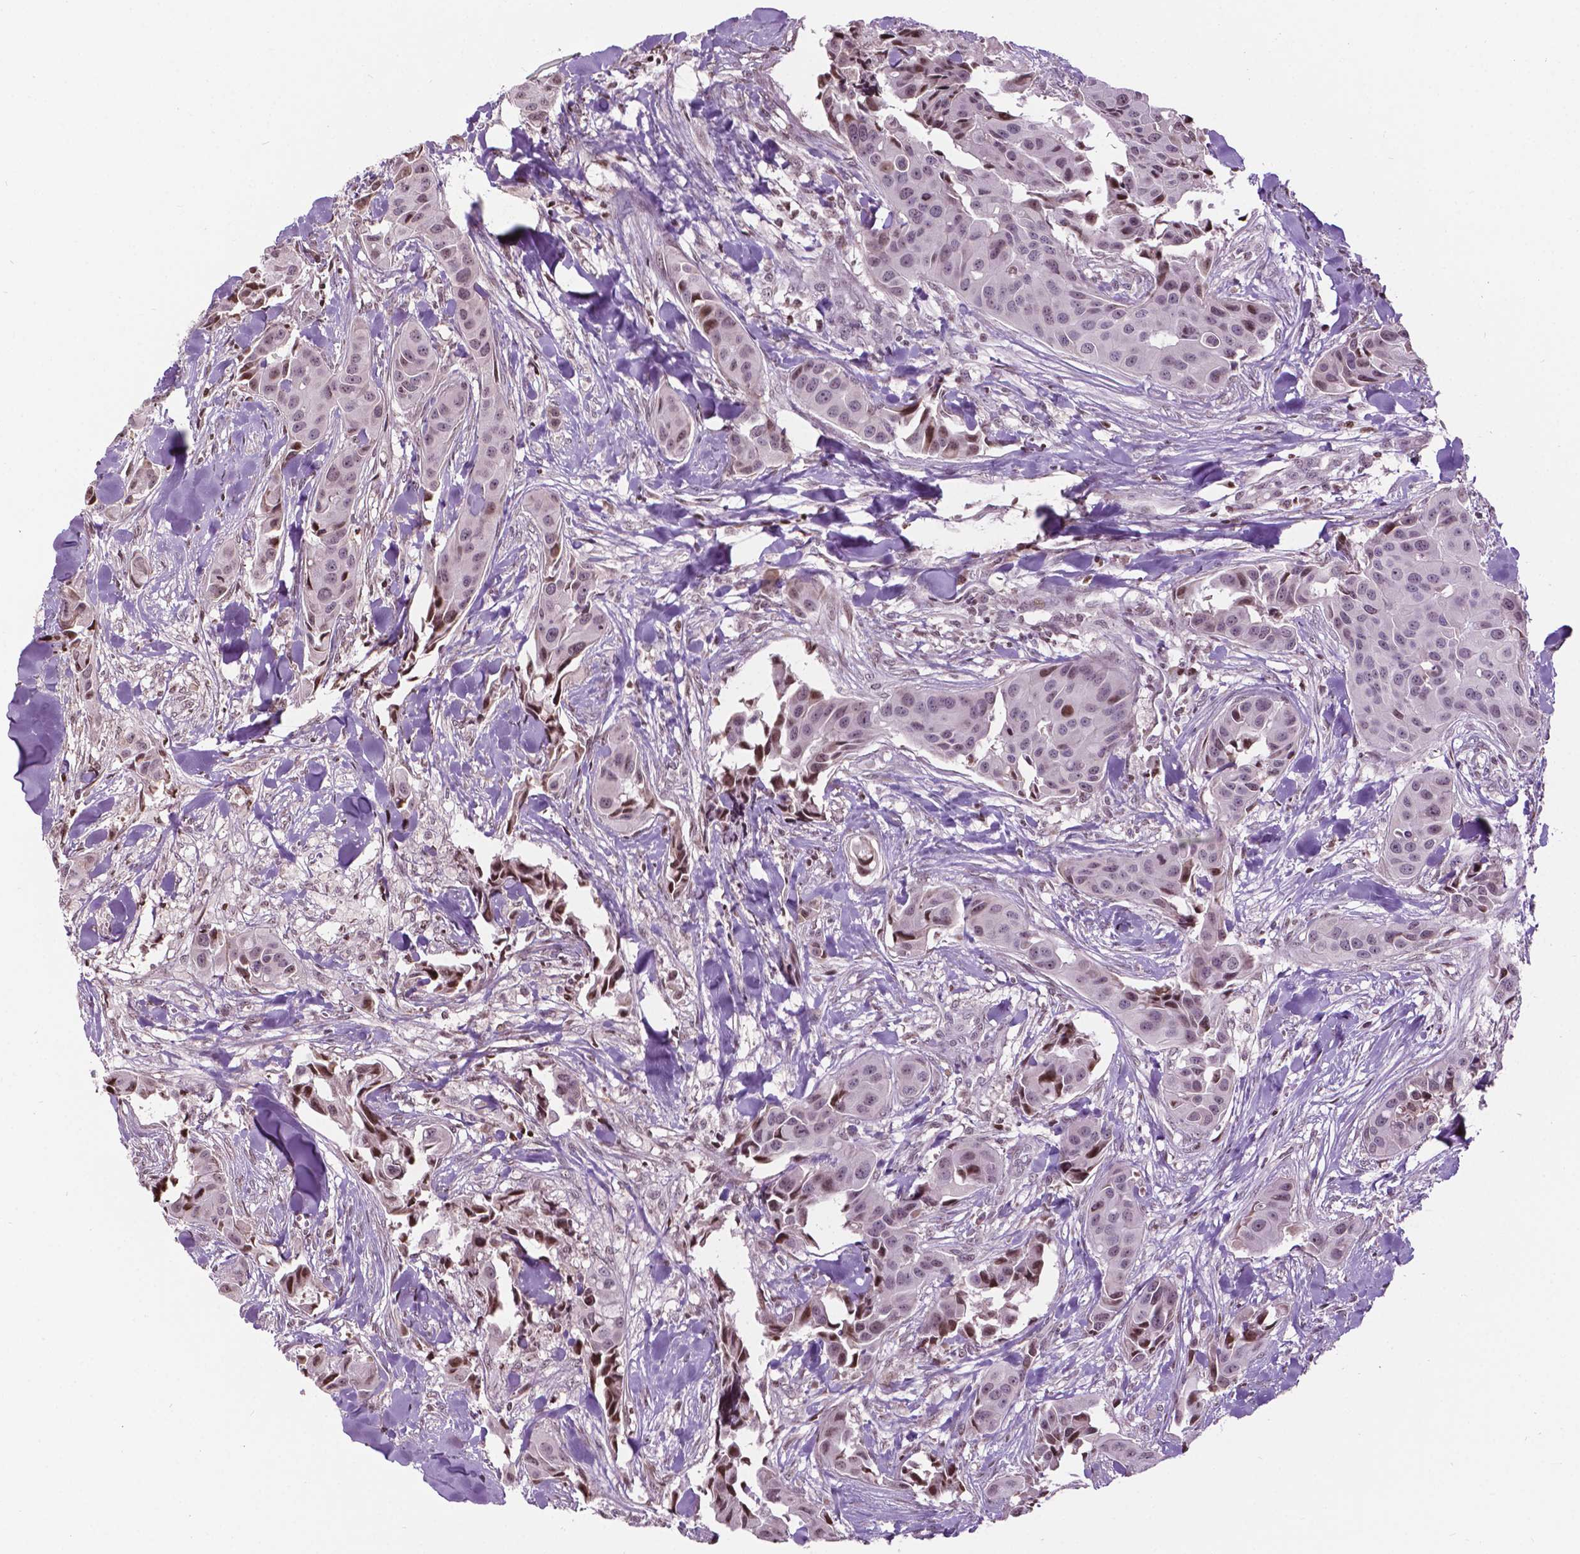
{"staining": {"intensity": "weak", "quantity": "<25%", "location": "nuclear"}, "tissue": "head and neck cancer", "cell_type": "Tumor cells", "image_type": "cancer", "snomed": [{"axis": "morphology", "description": "Adenocarcinoma, NOS"}, {"axis": "topography", "description": "Head-Neck"}], "caption": "An immunohistochemistry (IHC) histopathology image of adenocarcinoma (head and neck) is shown. There is no staining in tumor cells of adenocarcinoma (head and neck).", "gene": "PTPN18", "patient": {"sex": "male", "age": 76}}